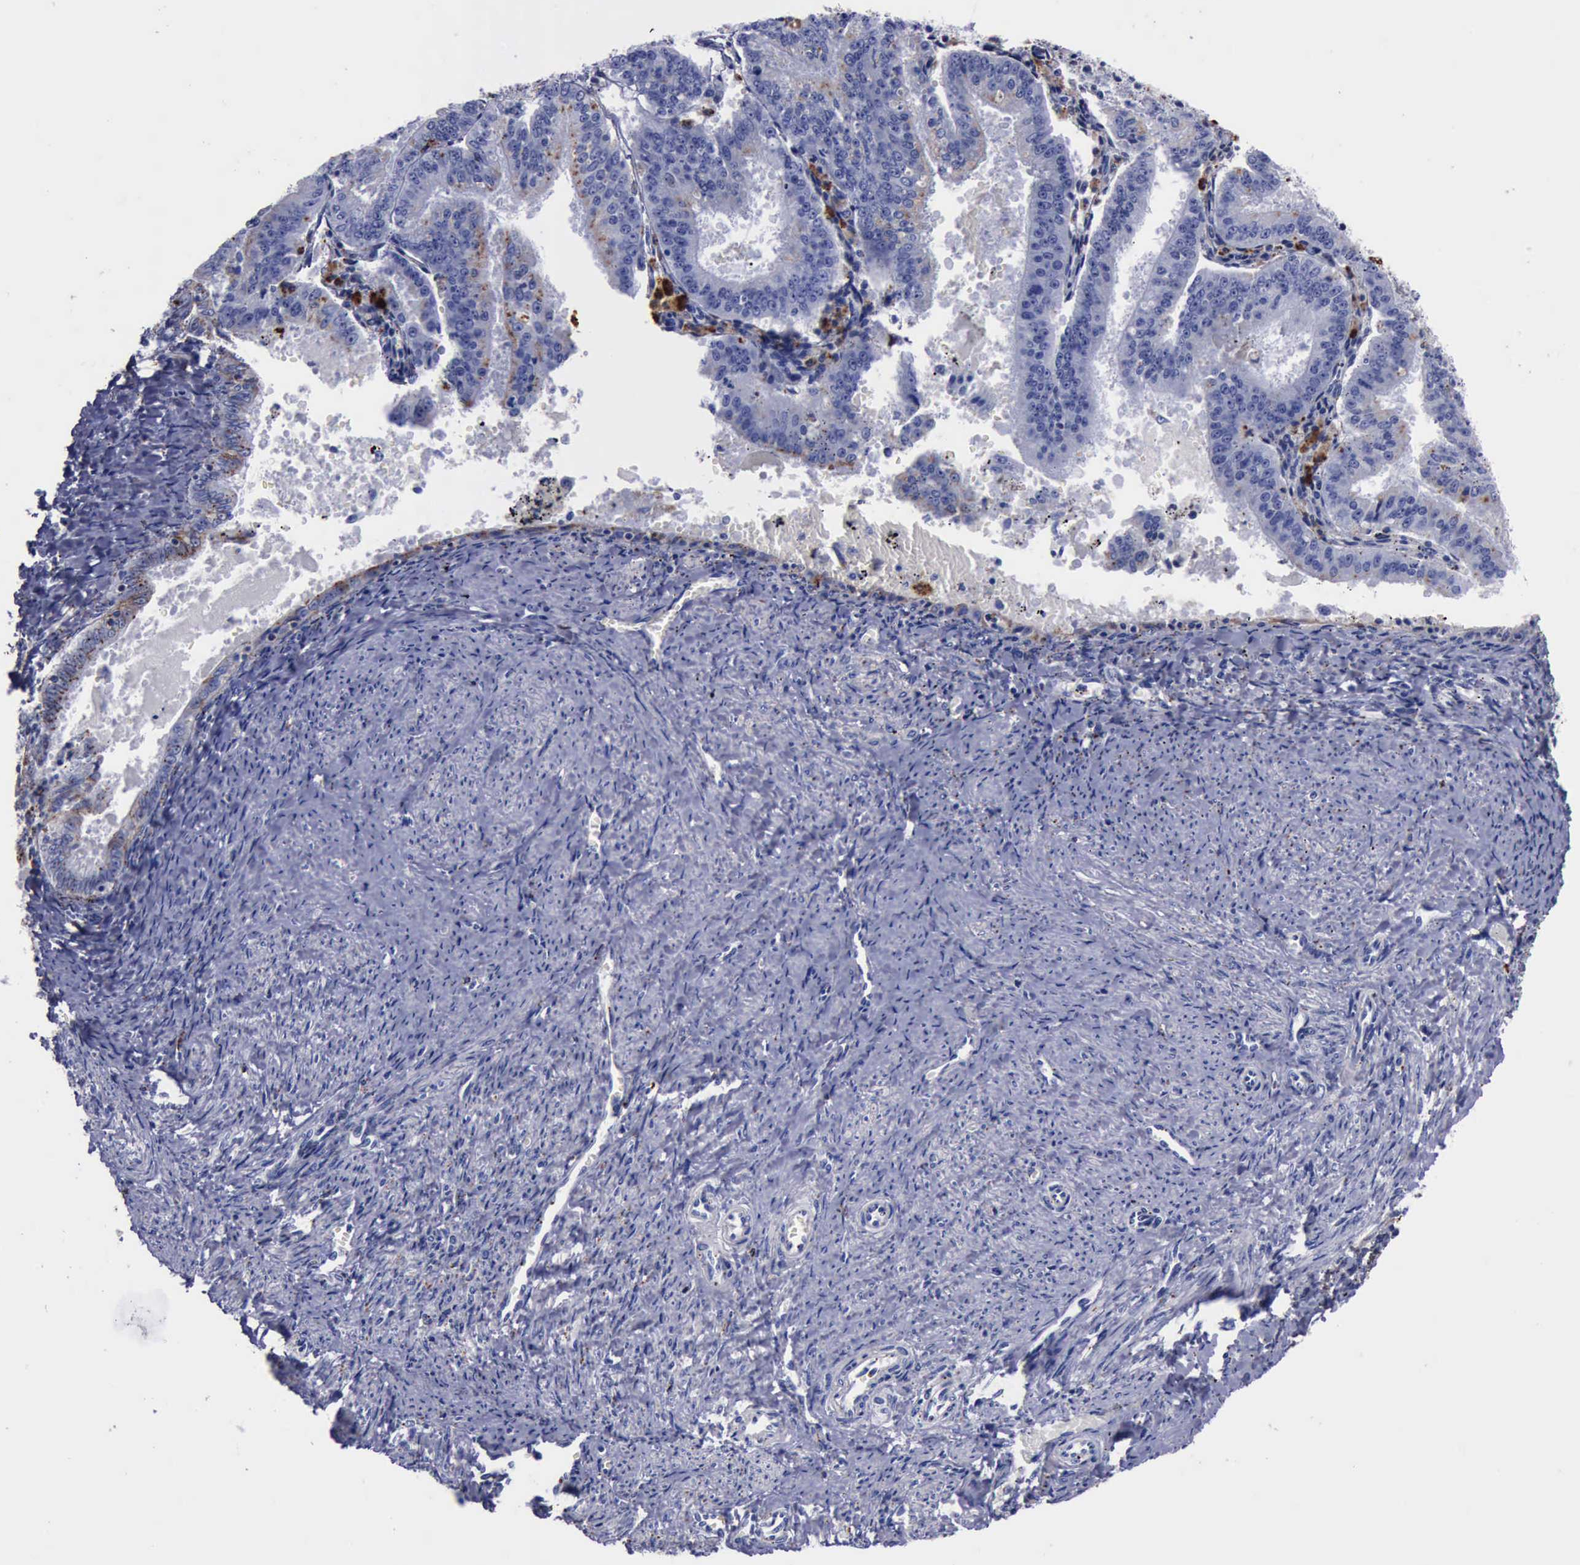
{"staining": {"intensity": "weak", "quantity": "<25%", "location": "cytoplasmic/membranous"}, "tissue": "endometrial cancer", "cell_type": "Tumor cells", "image_type": "cancer", "snomed": [{"axis": "morphology", "description": "Adenocarcinoma, NOS"}, {"axis": "topography", "description": "Endometrium"}], "caption": "This is an immunohistochemistry micrograph of human endometrial adenocarcinoma. There is no positivity in tumor cells.", "gene": "CTSD", "patient": {"sex": "female", "age": 66}}